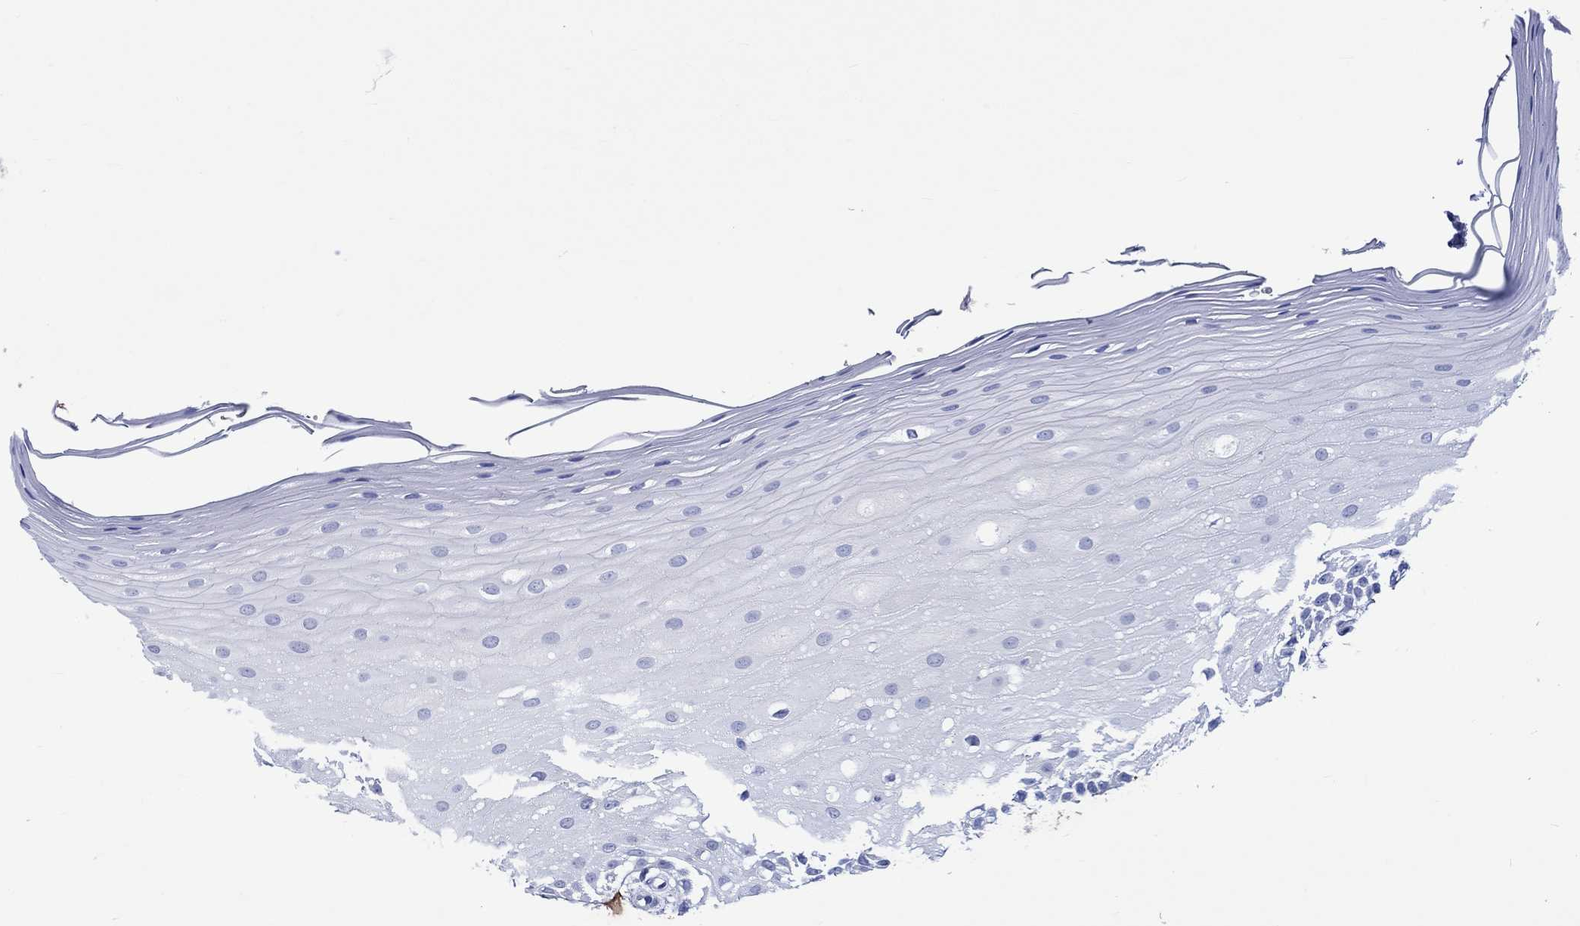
{"staining": {"intensity": "negative", "quantity": "none", "location": "none"}, "tissue": "oral mucosa", "cell_type": "Squamous epithelial cells", "image_type": "normal", "snomed": [{"axis": "morphology", "description": "Normal tissue, NOS"}, {"axis": "morphology", "description": "Squamous cell carcinoma, NOS"}, {"axis": "topography", "description": "Oral tissue"}, {"axis": "topography", "description": "Head-Neck"}], "caption": "High power microscopy image of an immunohistochemistry image of normal oral mucosa, revealing no significant positivity in squamous epithelial cells. (Brightfield microscopy of DAB (3,3'-diaminobenzidine) immunohistochemistry (IHC) at high magnification).", "gene": "KLHL33", "patient": {"sex": "female", "age": 75}}